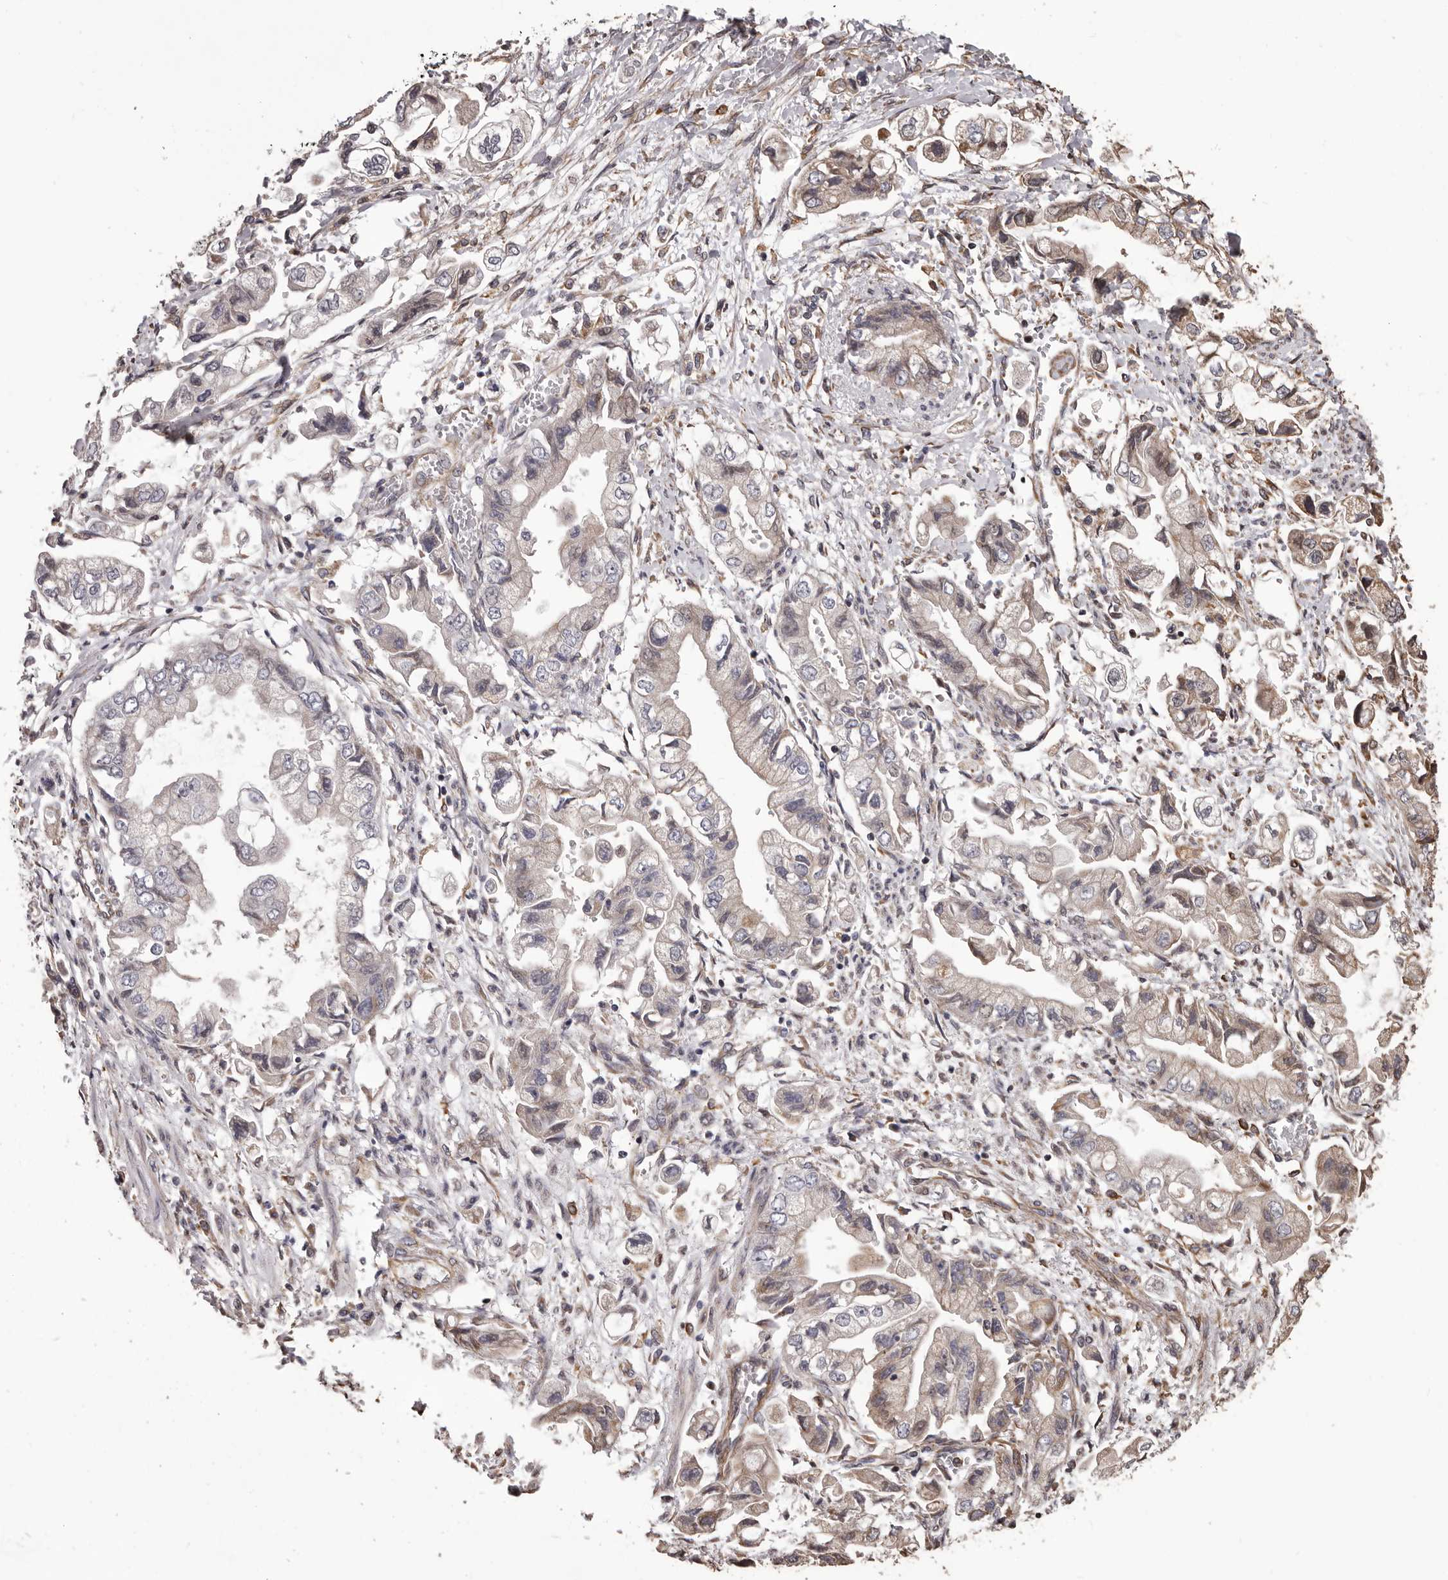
{"staining": {"intensity": "moderate", "quantity": "25%-75%", "location": "cytoplasmic/membranous"}, "tissue": "stomach cancer", "cell_type": "Tumor cells", "image_type": "cancer", "snomed": [{"axis": "morphology", "description": "Adenocarcinoma, NOS"}, {"axis": "topography", "description": "Stomach"}], "caption": "Tumor cells show moderate cytoplasmic/membranous positivity in about 25%-75% of cells in stomach cancer (adenocarcinoma).", "gene": "CEP104", "patient": {"sex": "male", "age": 62}}